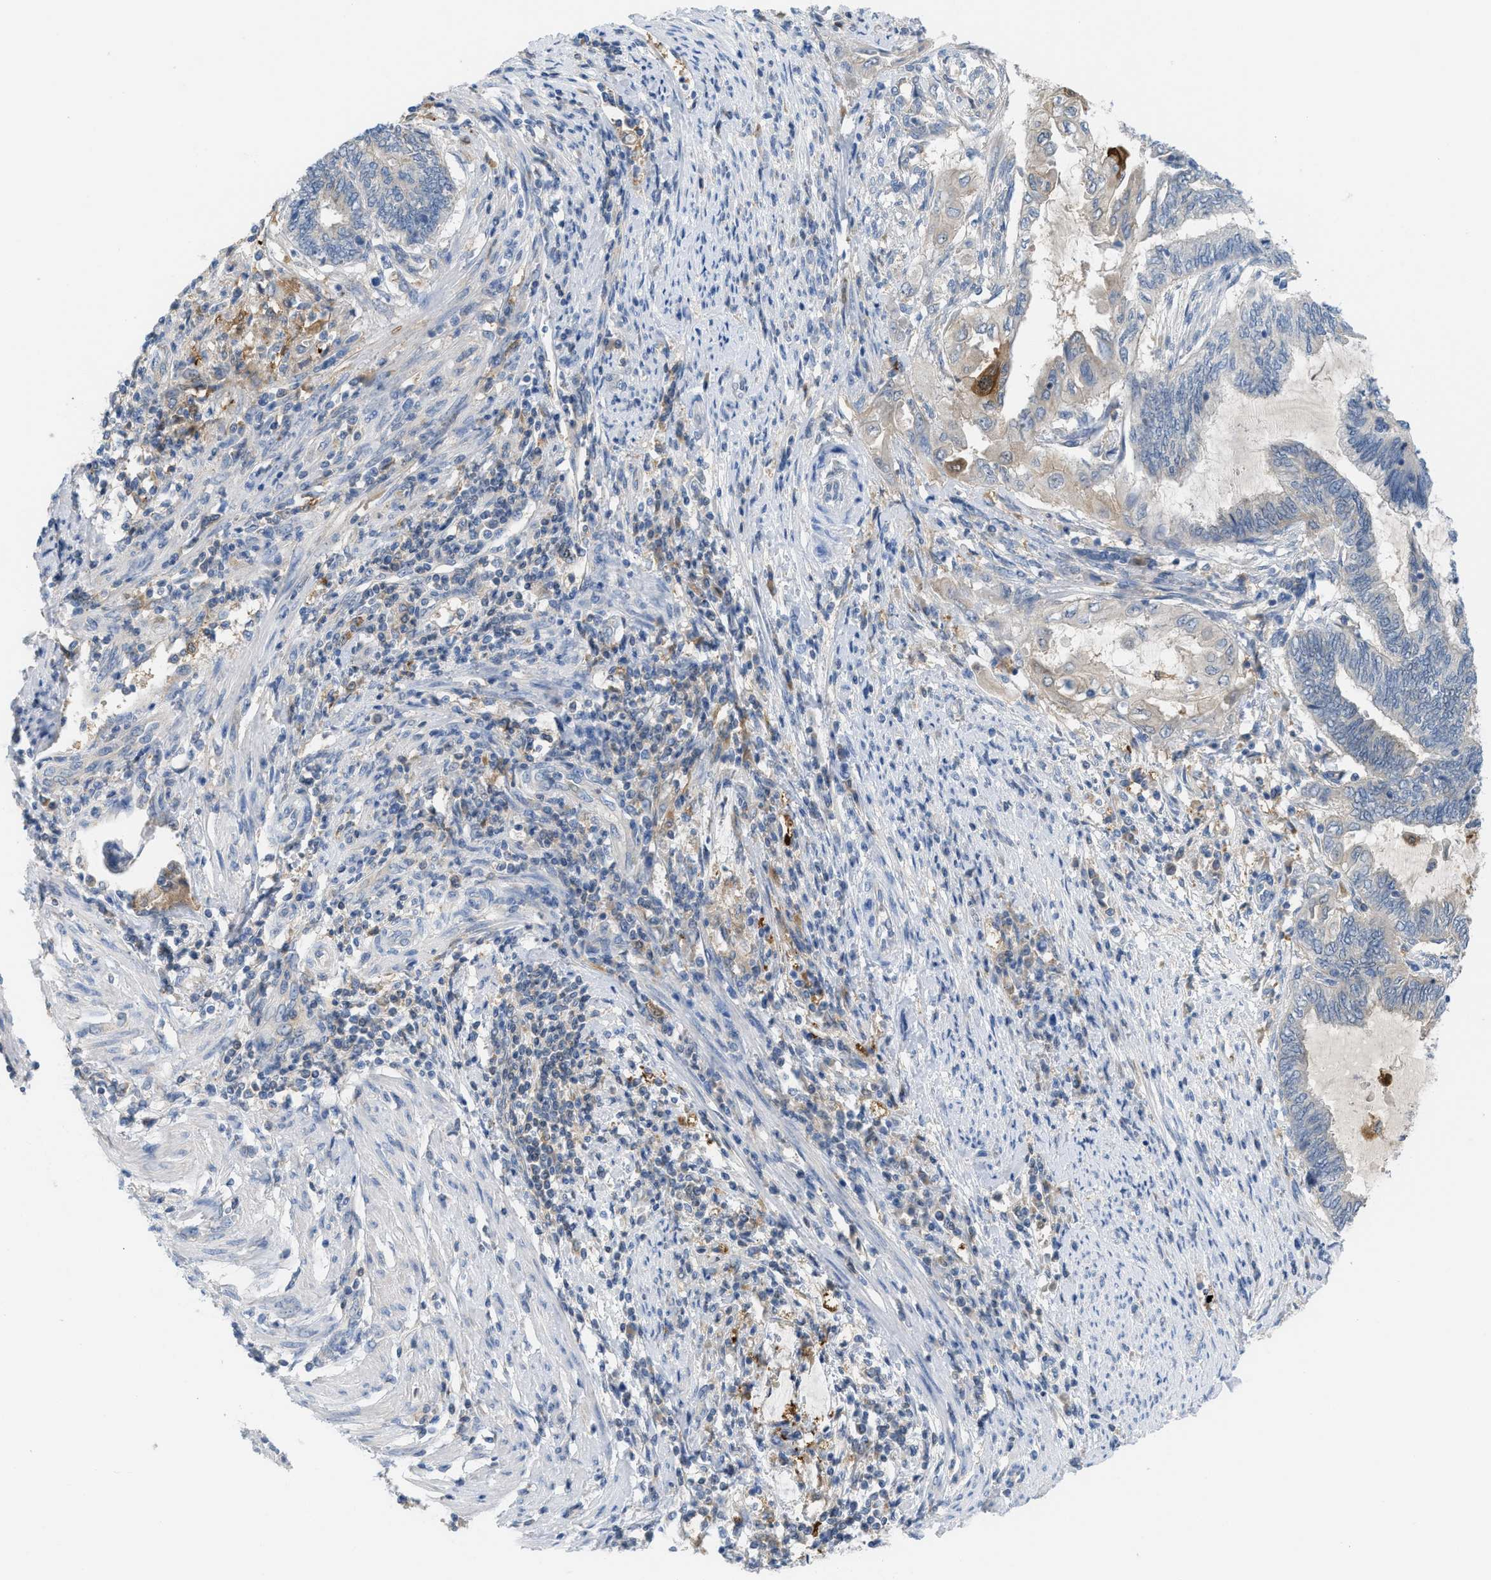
{"staining": {"intensity": "weak", "quantity": "<25%", "location": "cytoplasmic/membranous"}, "tissue": "endometrial cancer", "cell_type": "Tumor cells", "image_type": "cancer", "snomed": [{"axis": "morphology", "description": "Adenocarcinoma, NOS"}, {"axis": "topography", "description": "Uterus"}, {"axis": "topography", "description": "Endometrium"}], "caption": "An image of human endometrial cancer (adenocarcinoma) is negative for staining in tumor cells.", "gene": "CSTB", "patient": {"sex": "female", "age": 70}}